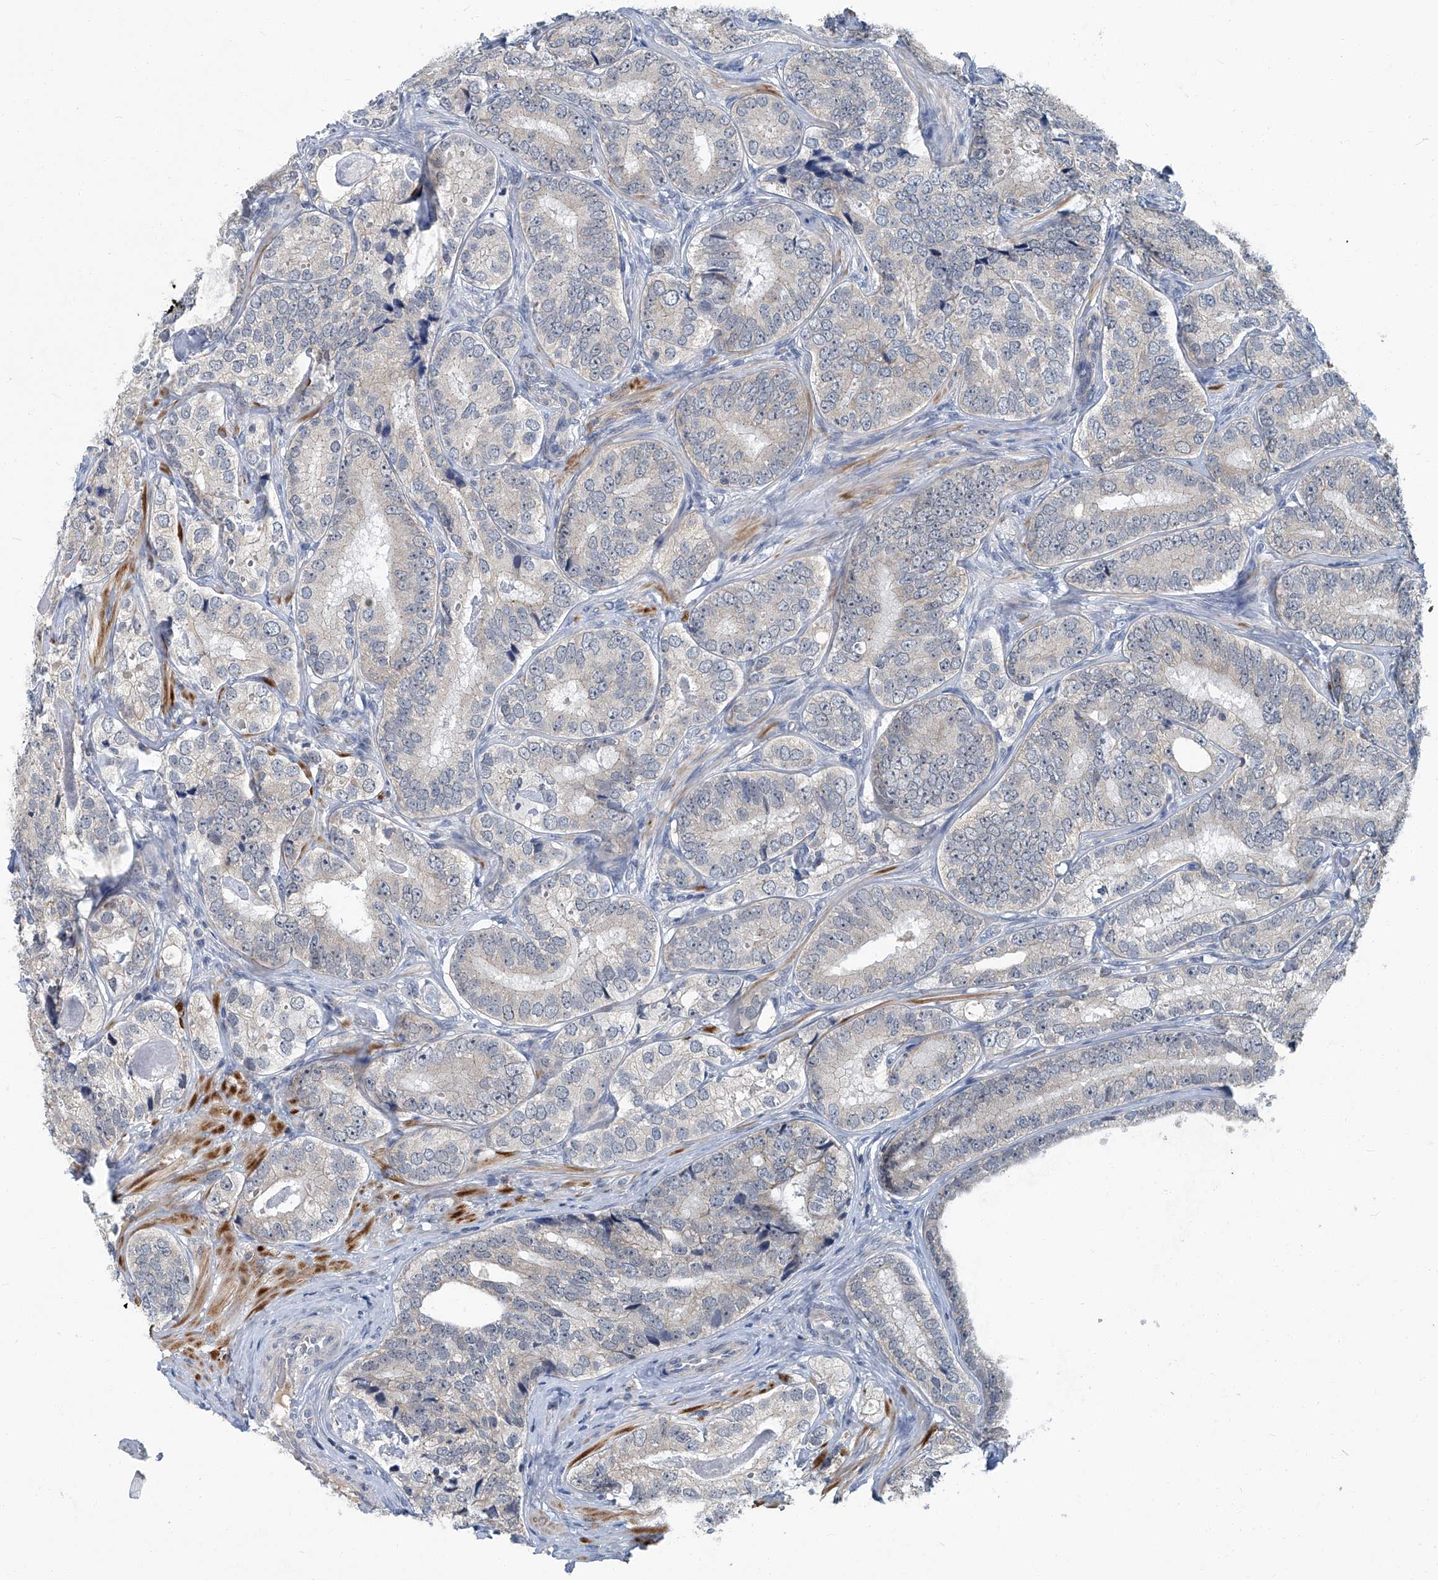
{"staining": {"intensity": "negative", "quantity": "none", "location": "none"}, "tissue": "prostate cancer", "cell_type": "Tumor cells", "image_type": "cancer", "snomed": [{"axis": "morphology", "description": "Adenocarcinoma, High grade"}, {"axis": "topography", "description": "Prostate"}], "caption": "Immunohistochemistry (IHC) photomicrograph of neoplastic tissue: prostate cancer stained with DAB demonstrates no significant protein staining in tumor cells.", "gene": "AKNAD1", "patient": {"sex": "male", "age": 56}}